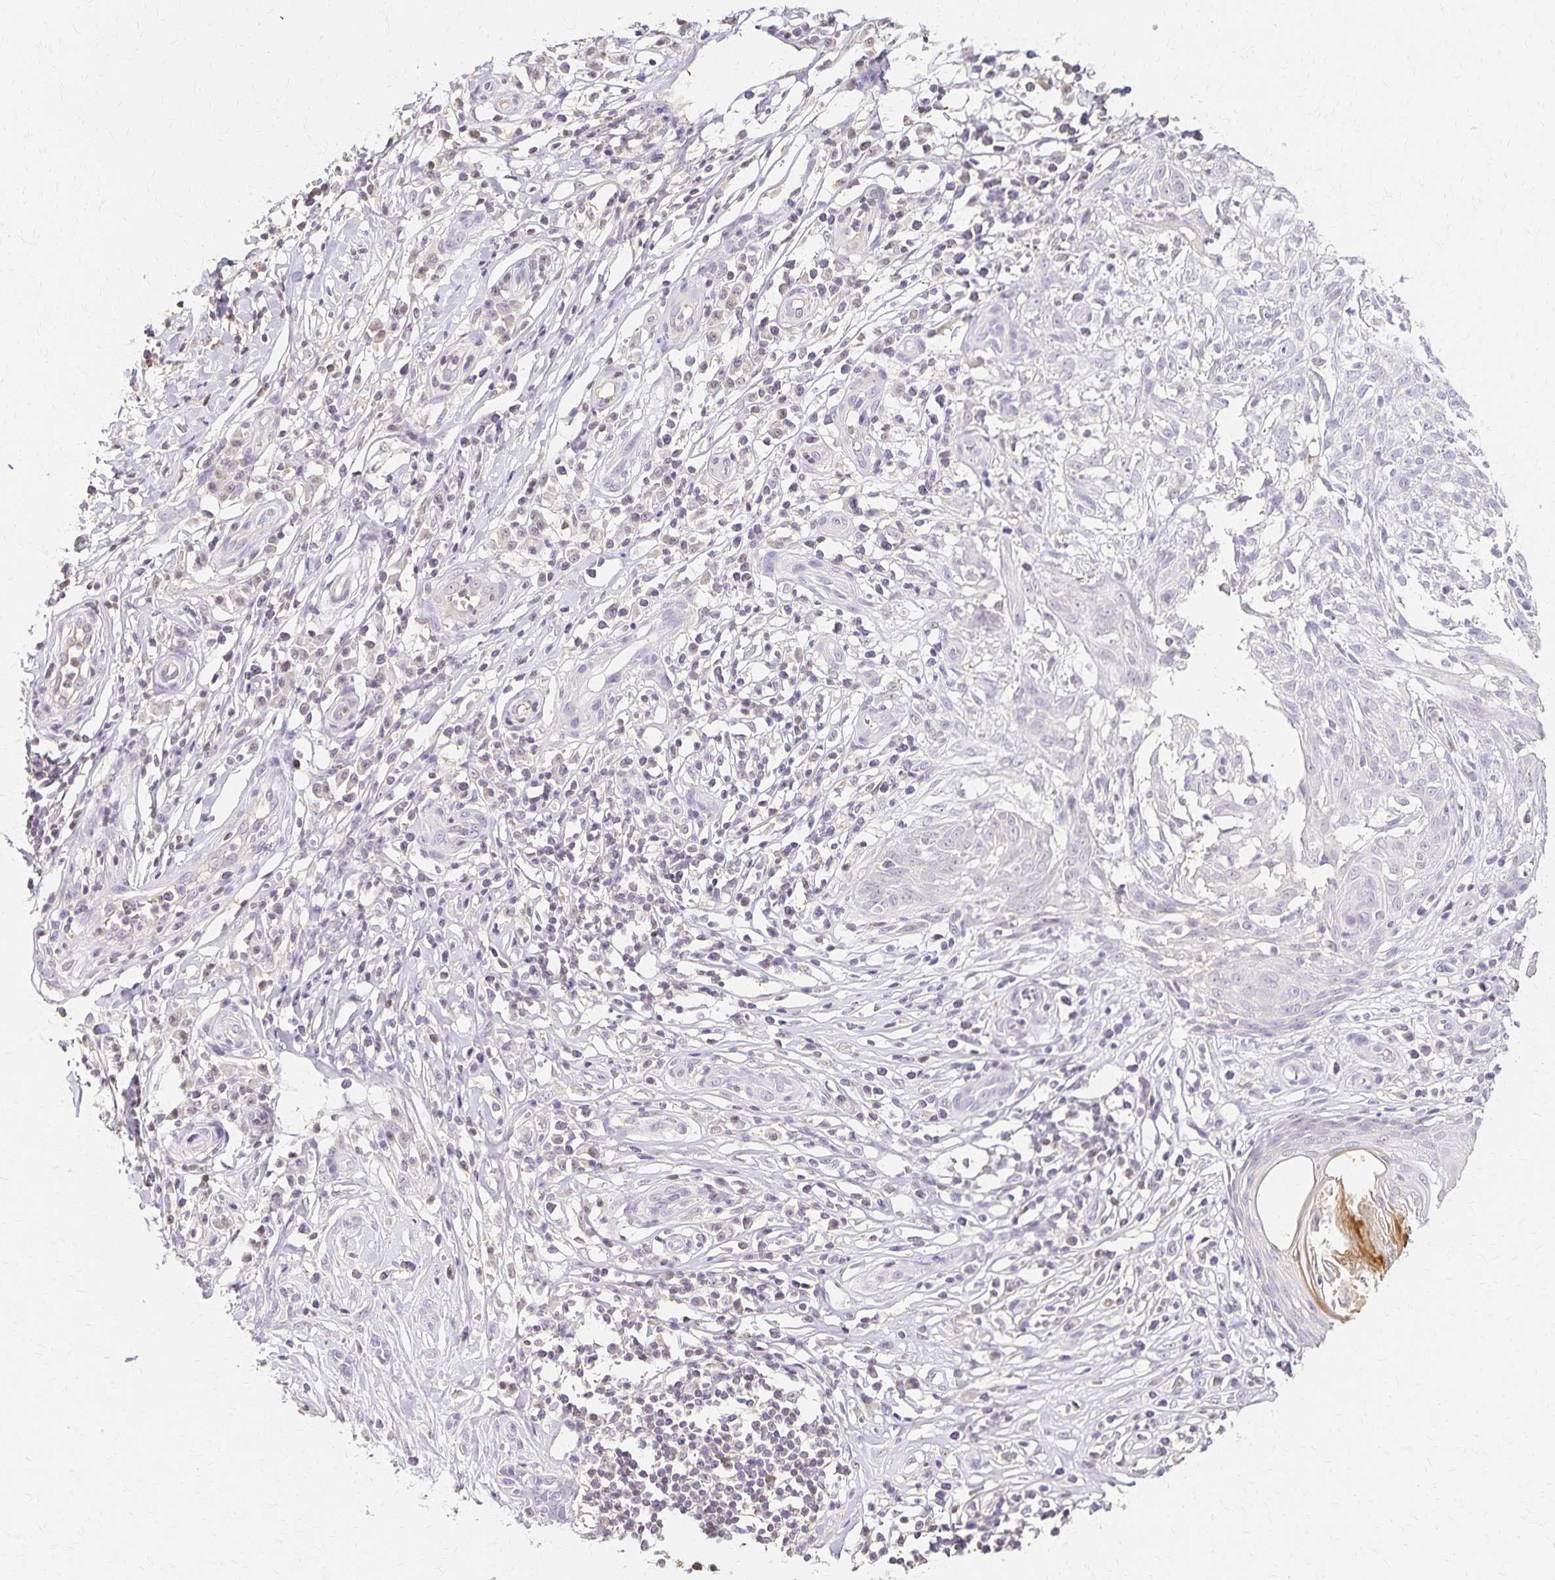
{"staining": {"intensity": "negative", "quantity": "none", "location": "none"}, "tissue": "skin cancer", "cell_type": "Tumor cells", "image_type": "cancer", "snomed": [{"axis": "morphology", "description": "Basal cell carcinoma"}, {"axis": "topography", "description": "Skin"}, {"axis": "topography", "description": "Skin, foot"}], "caption": "The photomicrograph demonstrates no significant positivity in tumor cells of skin cancer (basal cell carcinoma). The staining was performed using DAB (3,3'-diaminobenzidine) to visualize the protein expression in brown, while the nuclei were stained in blue with hematoxylin (Magnification: 20x).", "gene": "AZGP1", "patient": {"sex": "female", "age": 86}}